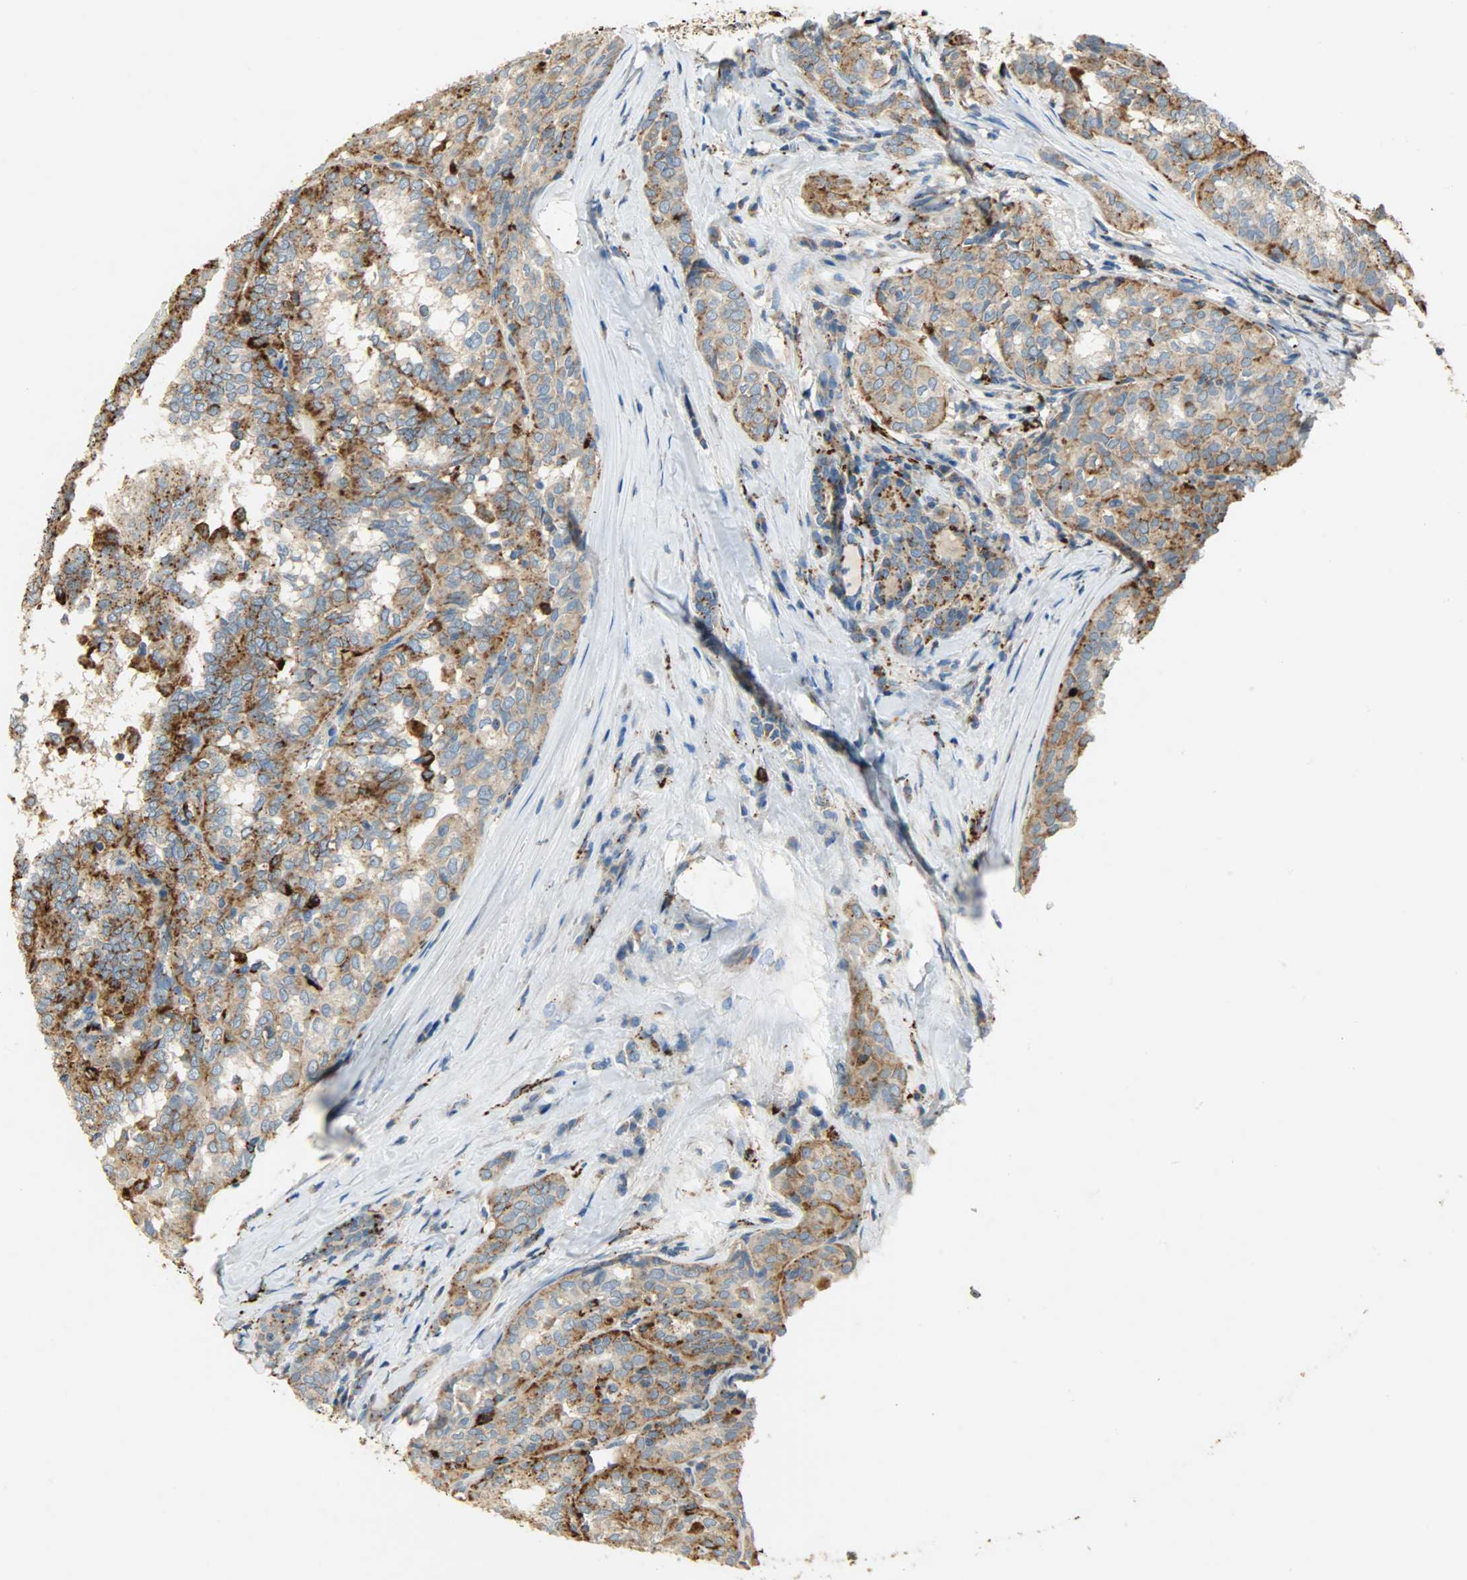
{"staining": {"intensity": "moderate", "quantity": ">75%", "location": "cytoplasmic/membranous"}, "tissue": "thyroid cancer", "cell_type": "Tumor cells", "image_type": "cancer", "snomed": [{"axis": "morphology", "description": "Papillary adenocarcinoma, NOS"}, {"axis": "topography", "description": "Thyroid gland"}], "caption": "Immunohistochemical staining of human thyroid cancer shows moderate cytoplasmic/membranous protein staining in about >75% of tumor cells. (brown staining indicates protein expression, while blue staining denotes nuclei).", "gene": "ASAH1", "patient": {"sex": "female", "age": 30}}